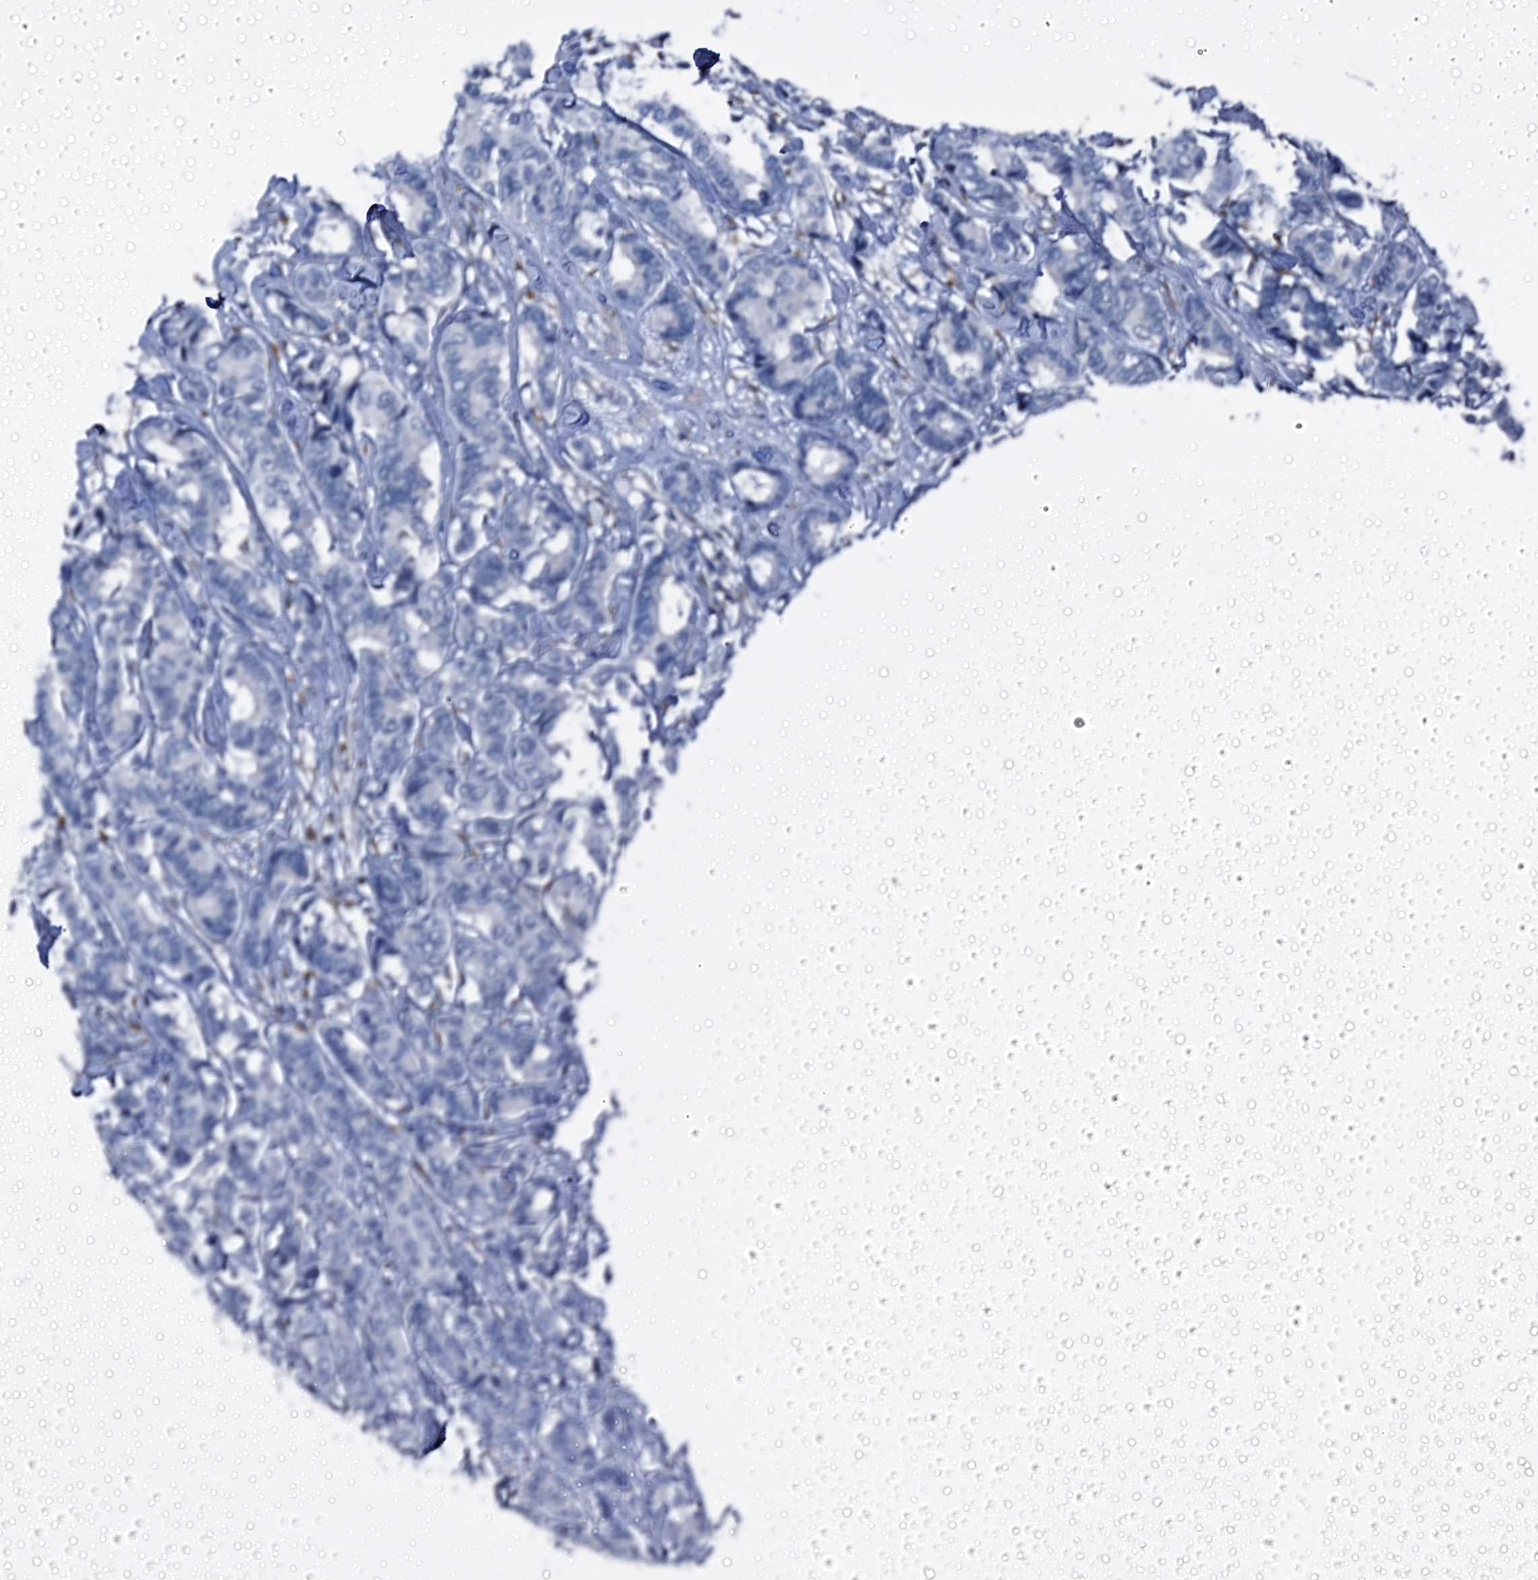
{"staining": {"intensity": "negative", "quantity": "none", "location": "none"}, "tissue": "breast cancer", "cell_type": "Tumor cells", "image_type": "cancer", "snomed": [{"axis": "morphology", "description": "Duct carcinoma"}, {"axis": "topography", "description": "Breast"}], "caption": "This is a photomicrograph of immunohistochemistry (IHC) staining of breast intraductal carcinoma, which shows no positivity in tumor cells.", "gene": "EMG1", "patient": {"sex": "female", "age": 87}}